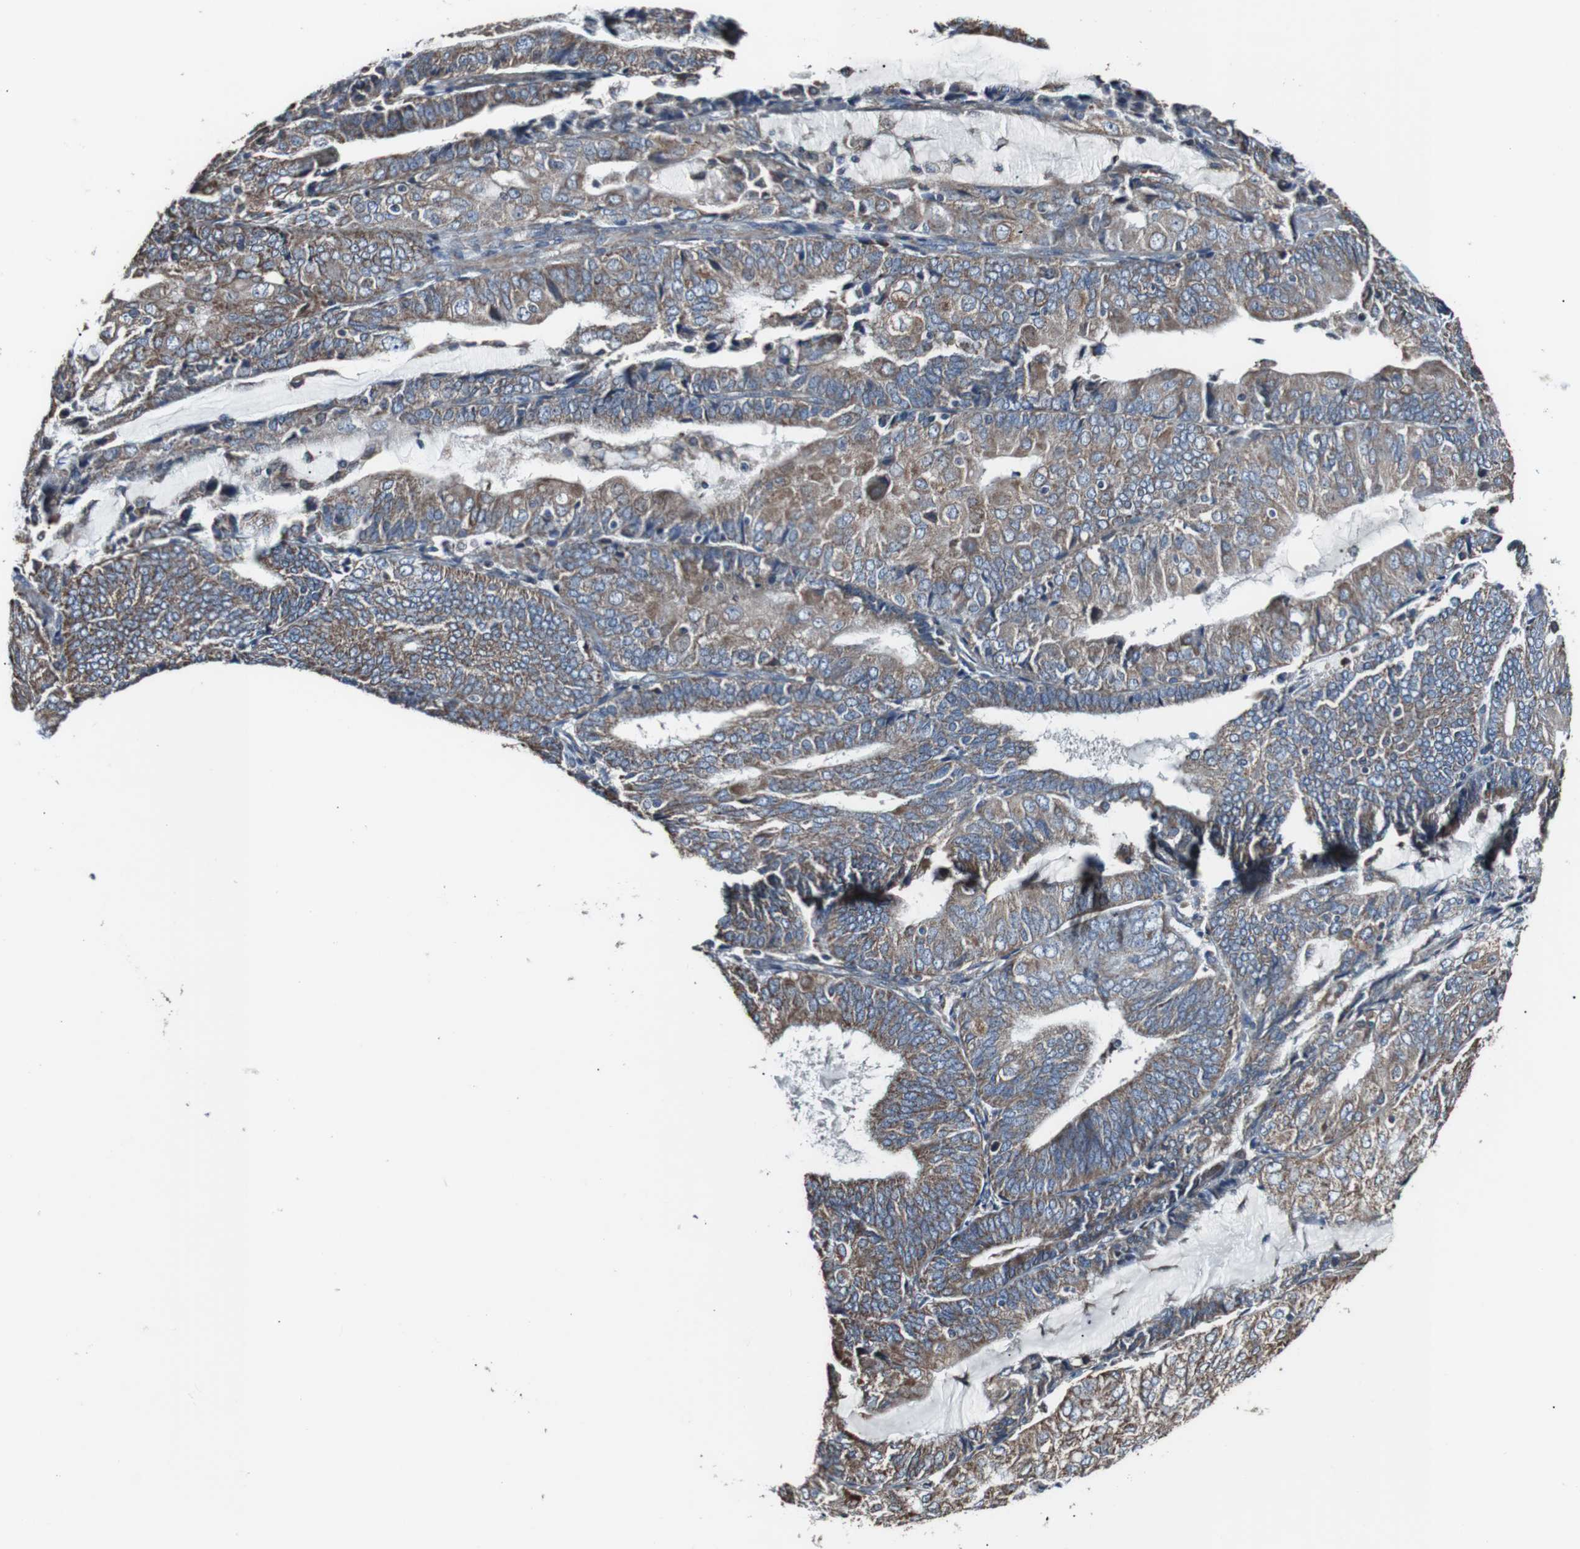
{"staining": {"intensity": "moderate", "quantity": ">75%", "location": "cytoplasmic/membranous"}, "tissue": "endometrial cancer", "cell_type": "Tumor cells", "image_type": "cancer", "snomed": [{"axis": "morphology", "description": "Adenocarcinoma, NOS"}, {"axis": "topography", "description": "Endometrium"}], "caption": "Endometrial cancer tissue shows moderate cytoplasmic/membranous positivity in approximately >75% of tumor cells", "gene": "CISD2", "patient": {"sex": "female", "age": 81}}